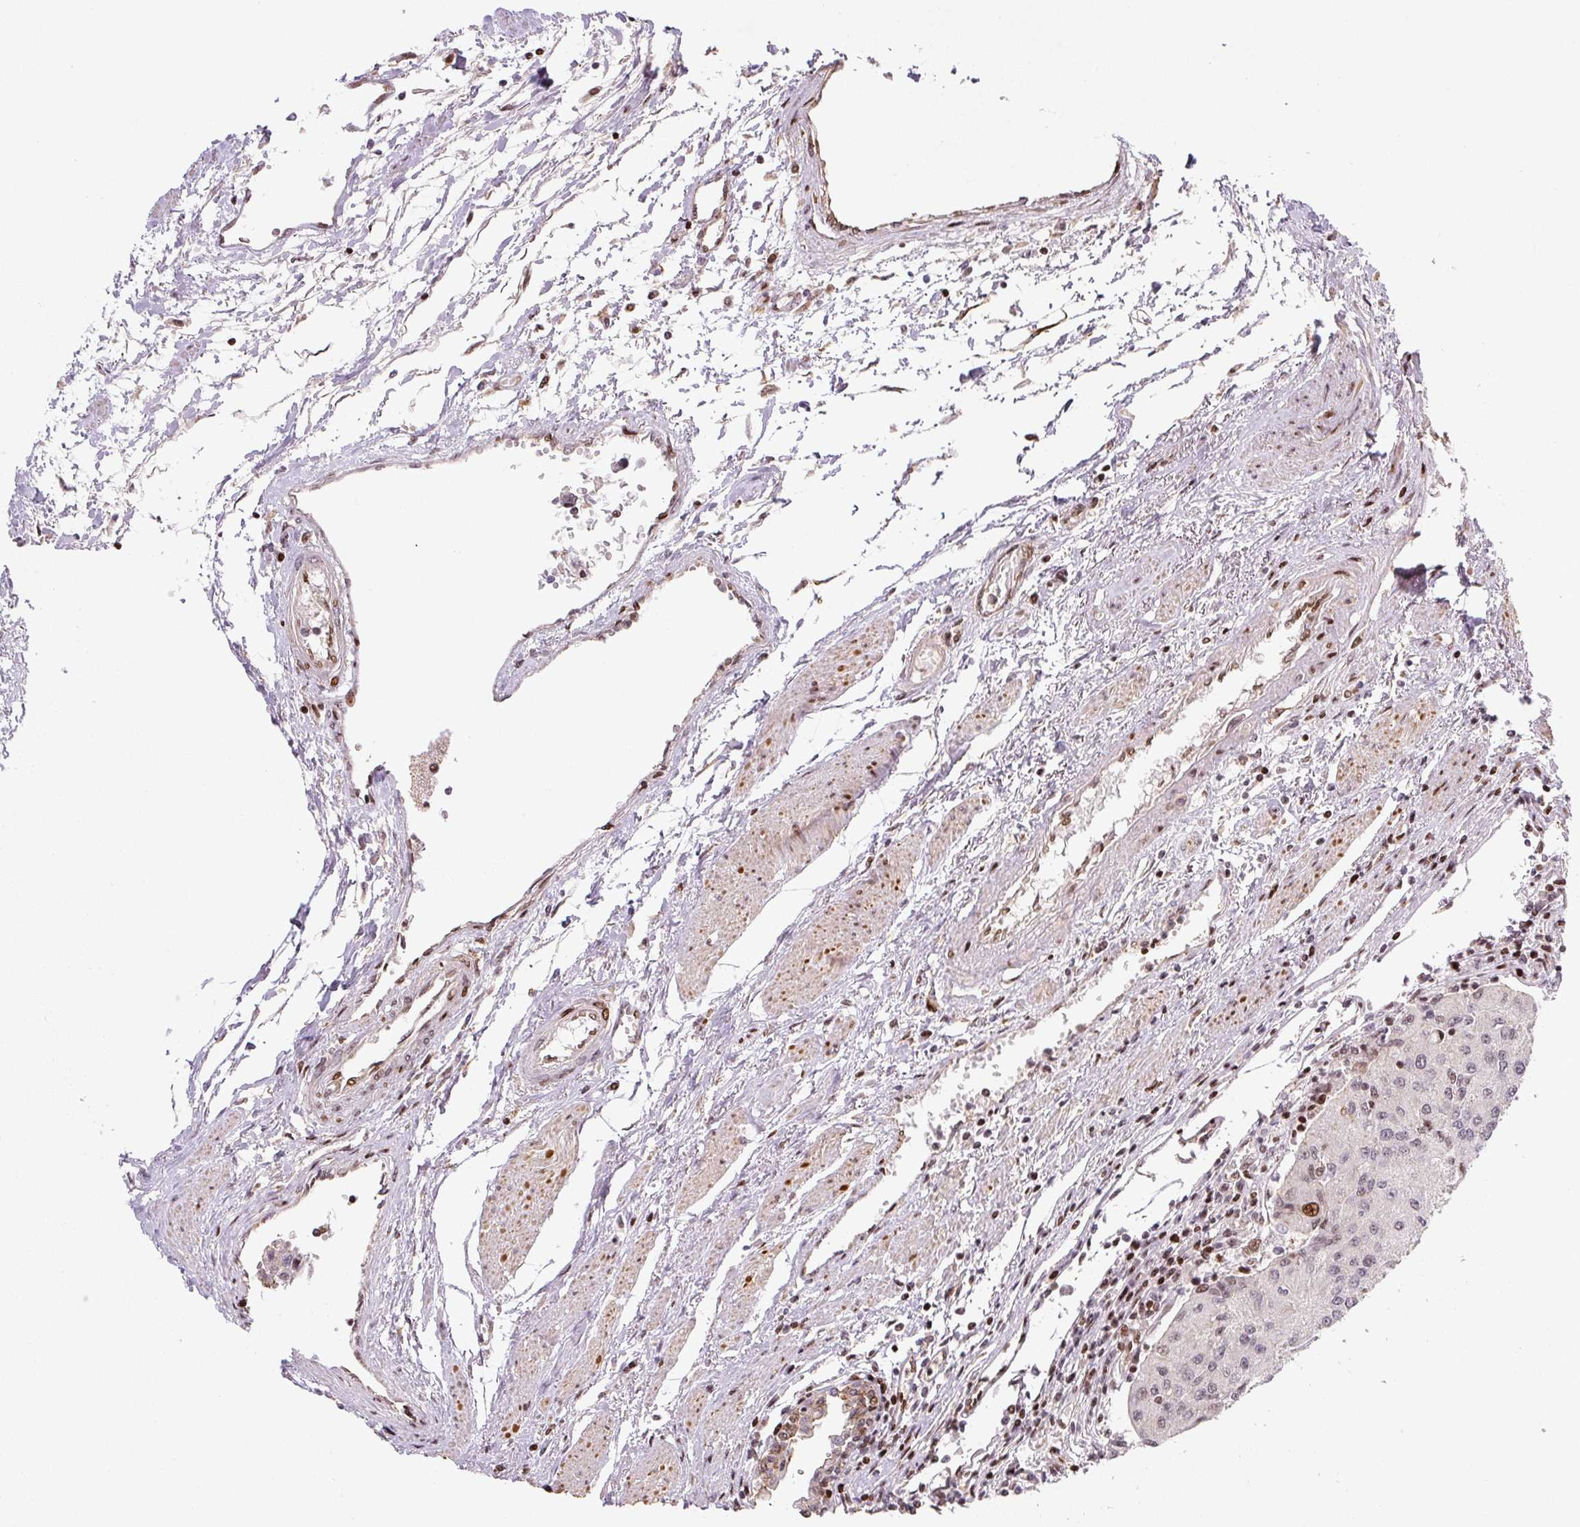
{"staining": {"intensity": "moderate", "quantity": "<25%", "location": "nuclear"}, "tissue": "urothelial cancer", "cell_type": "Tumor cells", "image_type": "cancer", "snomed": [{"axis": "morphology", "description": "Urothelial carcinoma, High grade"}, {"axis": "topography", "description": "Urinary bladder"}], "caption": "Immunohistochemical staining of urothelial carcinoma (high-grade) exhibits moderate nuclear protein staining in about <25% of tumor cells.", "gene": "PYDC2", "patient": {"sex": "female", "age": 85}}